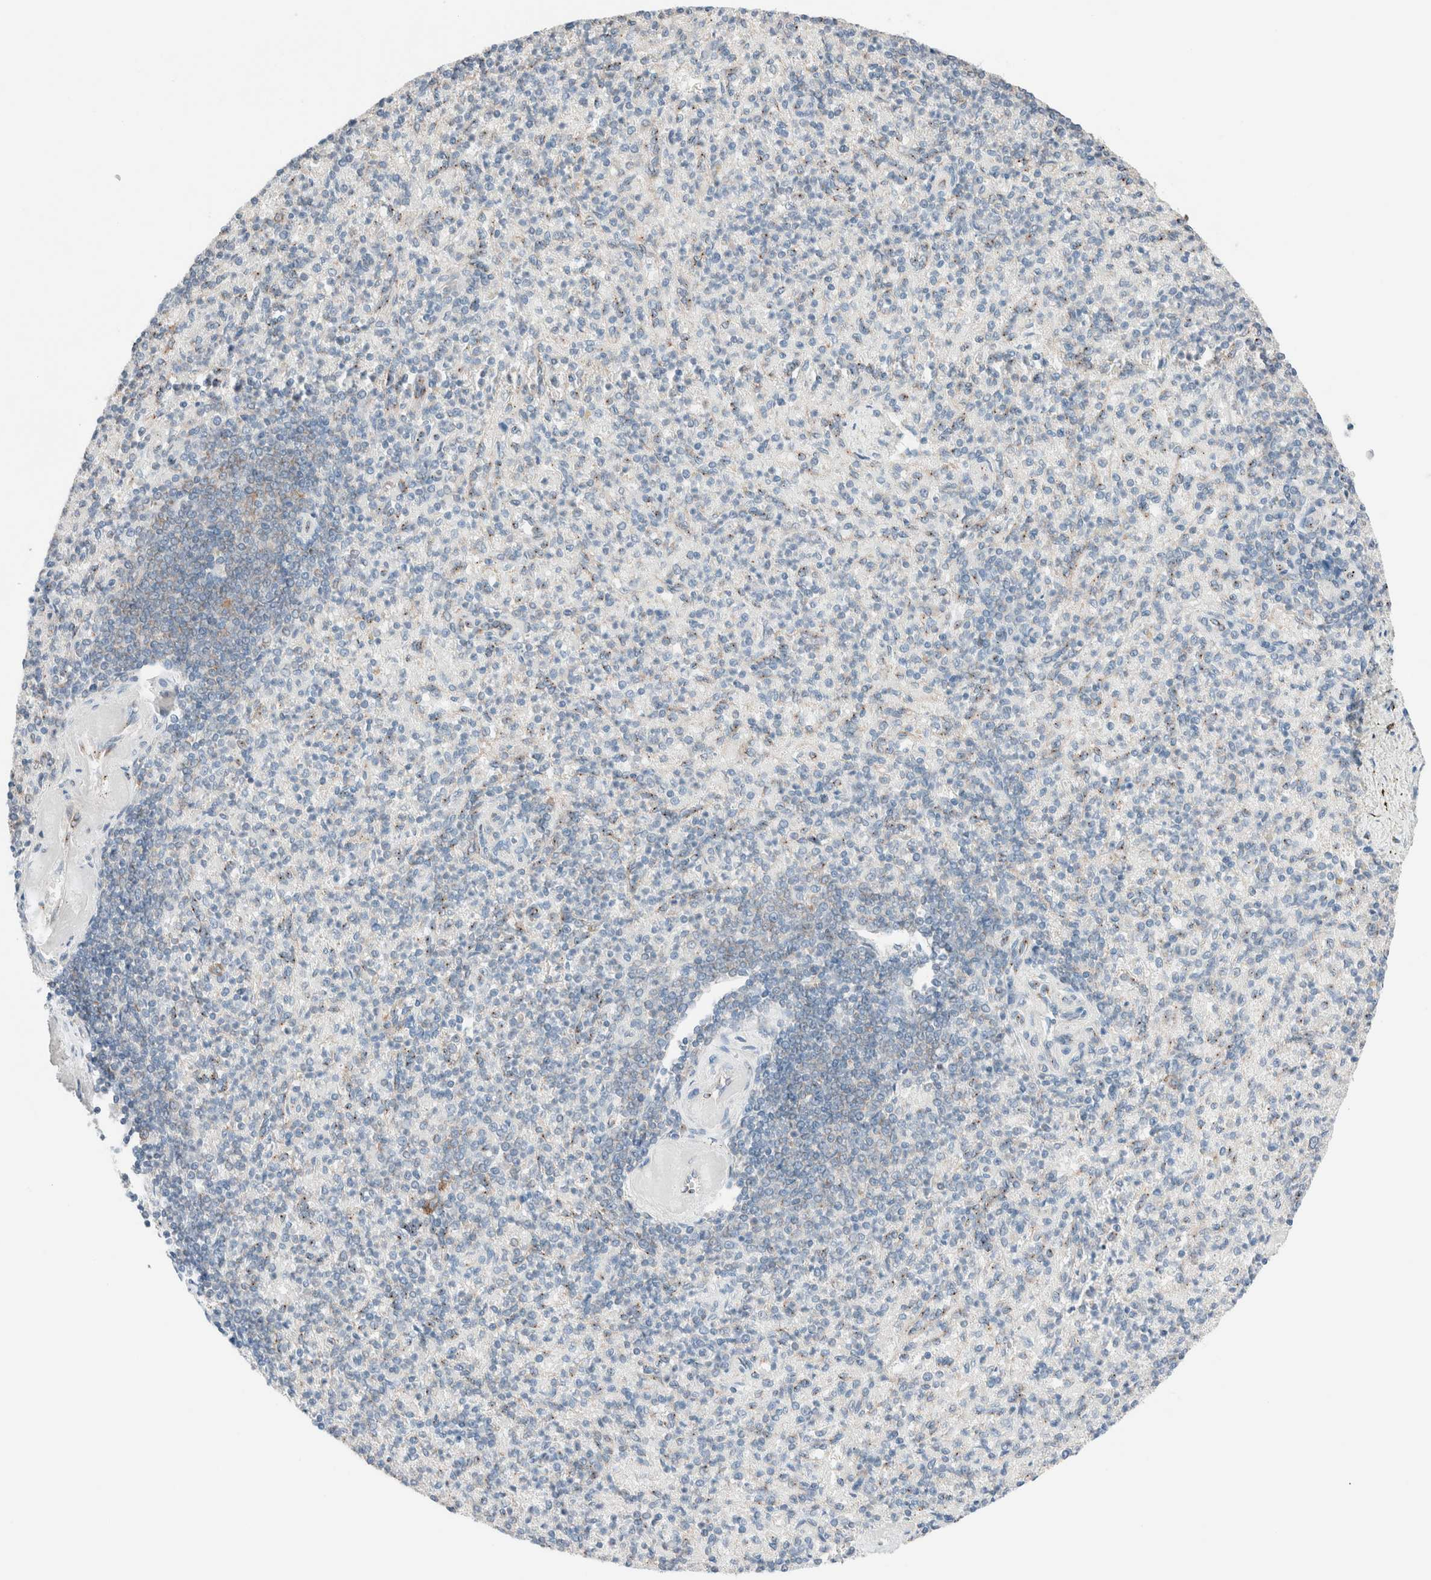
{"staining": {"intensity": "weak", "quantity": "<25%", "location": "cytoplasmic/membranous"}, "tissue": "spleen", "cell_type": "Cells in red pulp", "image_type": "normal", "snomed": [{"axis": "morphology", "description": "Normal tissue, NOS"}, {"axis": "topography", "description": "Spleen"}], "caption": "This is an immunohistochemistry micrograph of unremarkable spleen. There is no positivity in cells in red pulp.", "gene": "CASC3", "patient": {"sex": "female", "age": 74}}